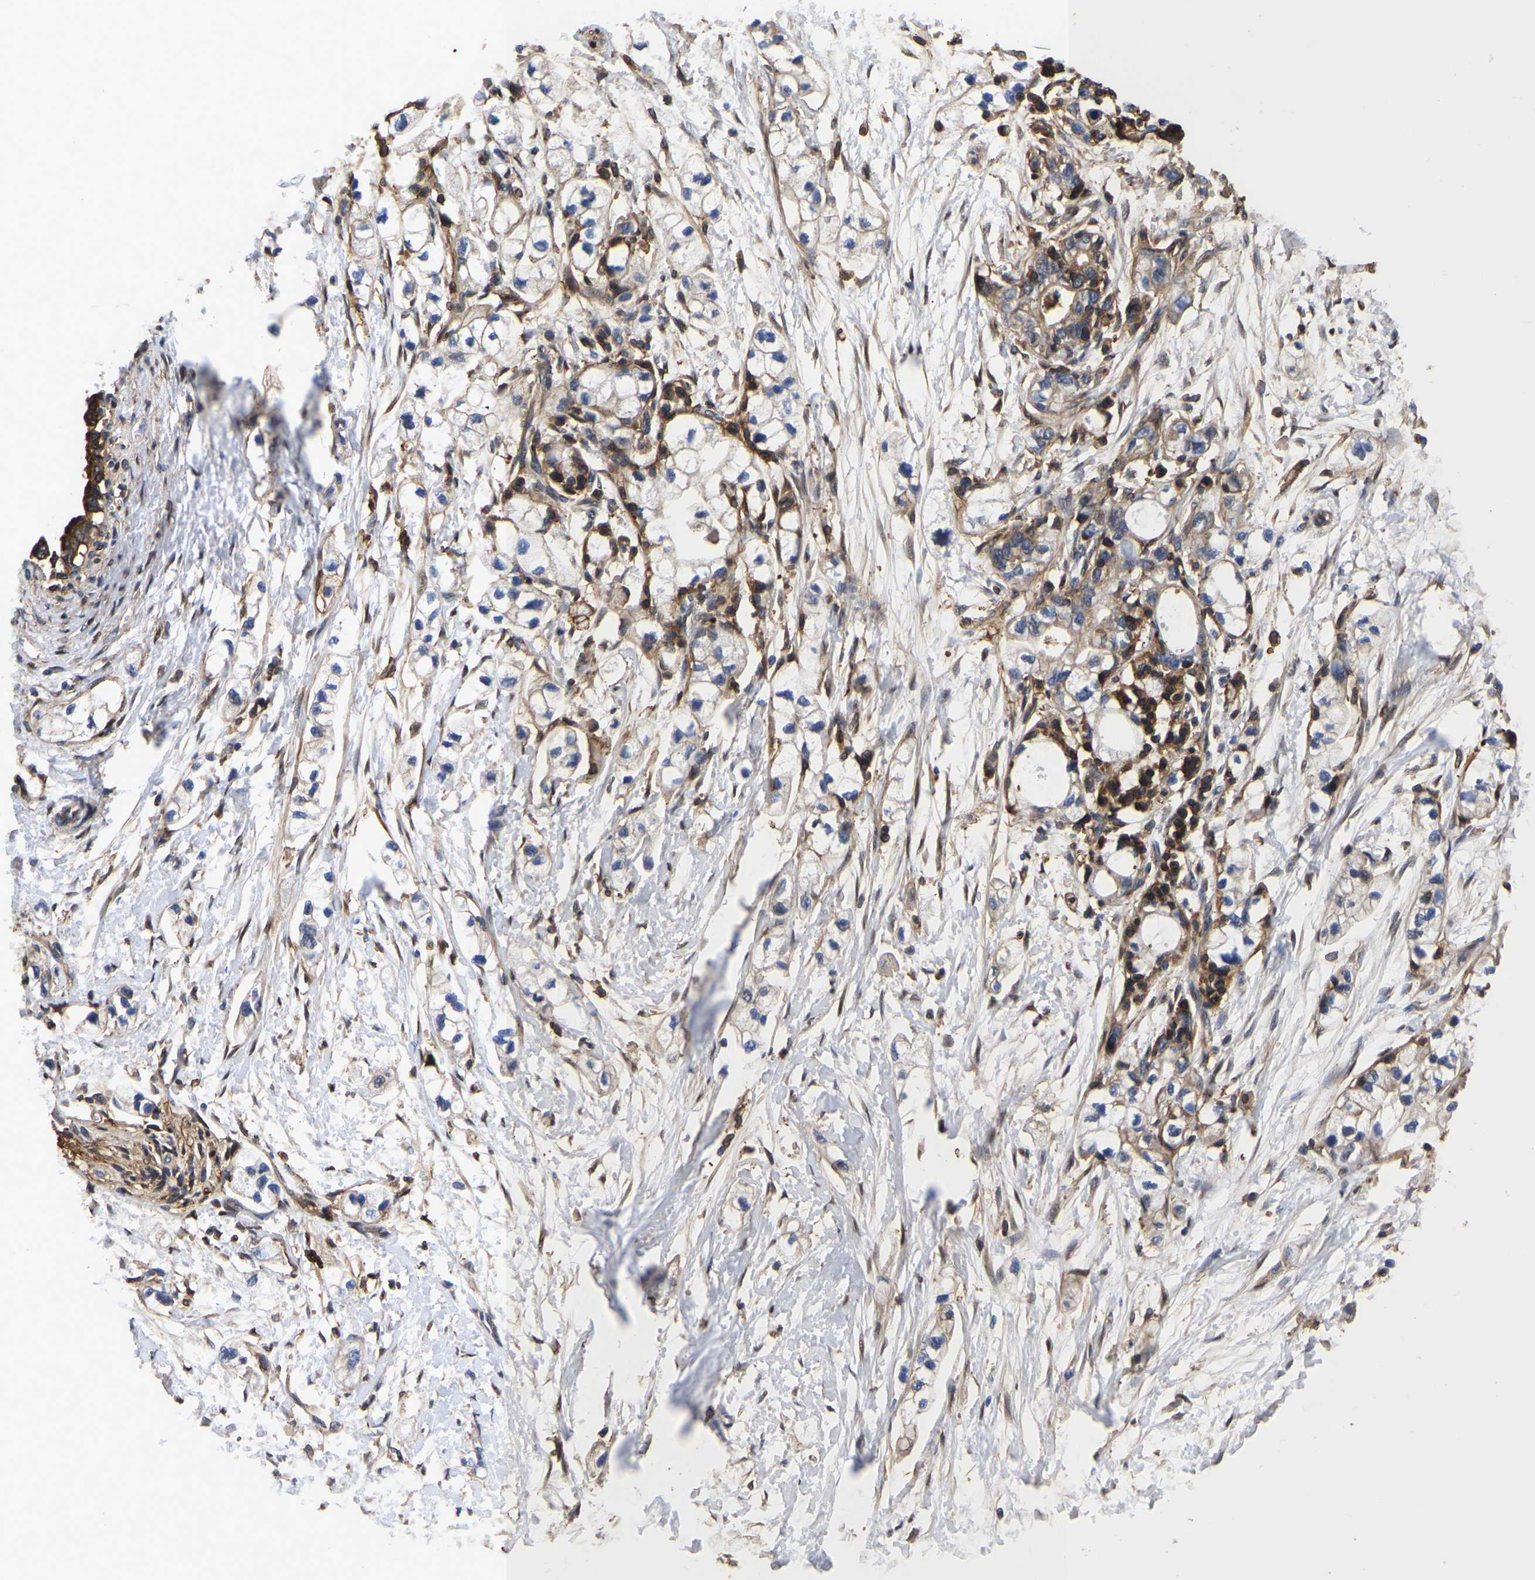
{"staining": {"intensity": "moderate", "quantity": "25%-75%", "location": "cytoplasmic/membranous"}, "tissue": "pancreatic cancer", "cell_type": "Tumor cells", "image_type": "cancer", "snomed": [{"axis": "morphology", "description": "Adenocarcinoma, NOS"}, {"axis": "topography", "description": "Pancreas"}], "caption": "Protein staining demonstrates moderate cytoplasmic/membranous expression in approximately 25%-75% of tumor cells in pancreatic cancer (adenocarcinoma).", "gene": "LIF", "patient": {"sex": "male", "age": 74}}